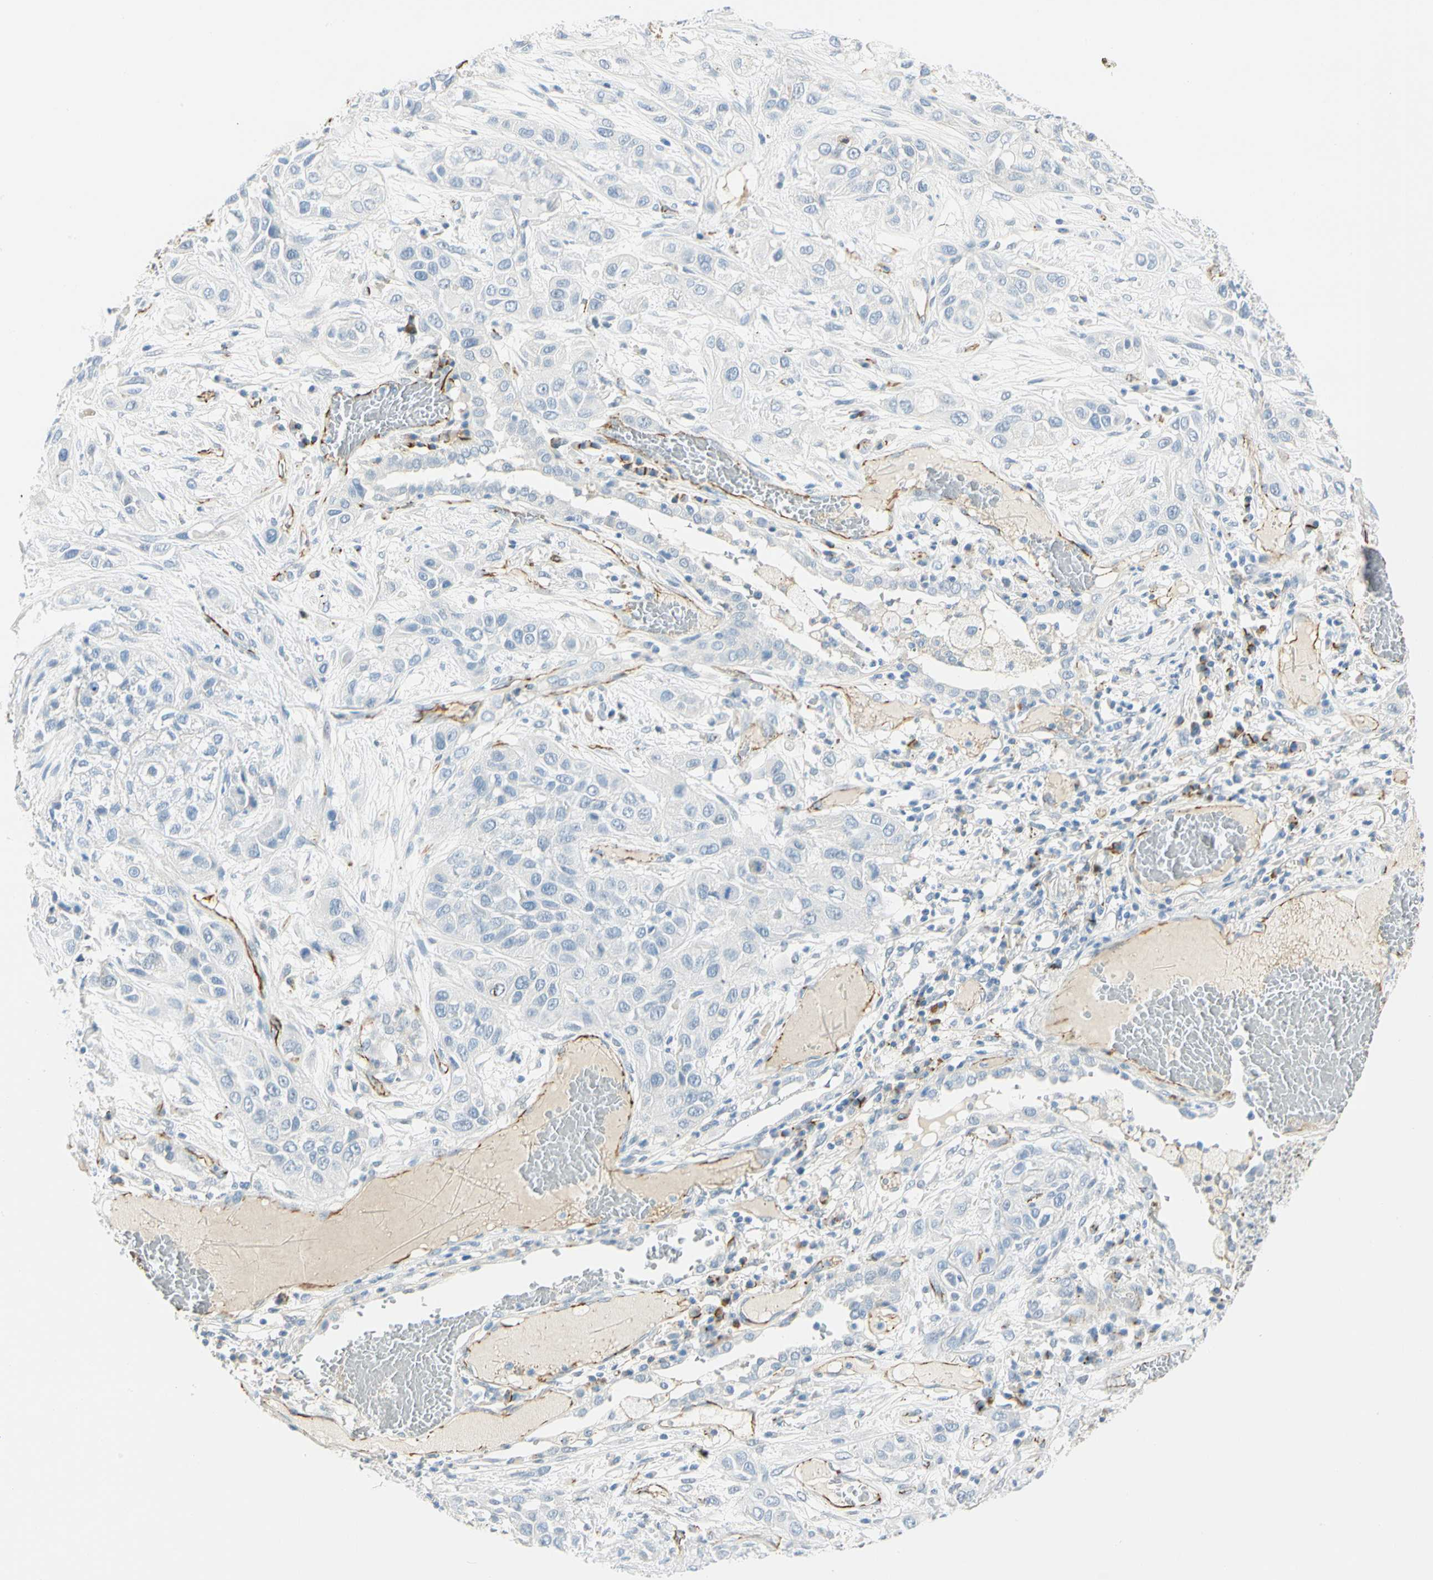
{"staining": {"intensity": "weak", "quantity": "25%-75%", "location": "cytoplasmic/membranous"}, "tissue": "lung cancer", "cell_type": "Tumor cells", "image_type": "cancer", "snomed": [{"axis": "morphology", "description": "Squamous cell carcinoma, NOS"}, {"axis": "topography", "description": "Lung"}], "caption": "Lung cancer stained for a protein displays weak cytoplasmic/membranous positivity in tumor cells. (DAB = brown stain, brightfield microscopy at high magnification).", "gene": "VPS9D1", "patient": {"sex": "male", "age": 71}}